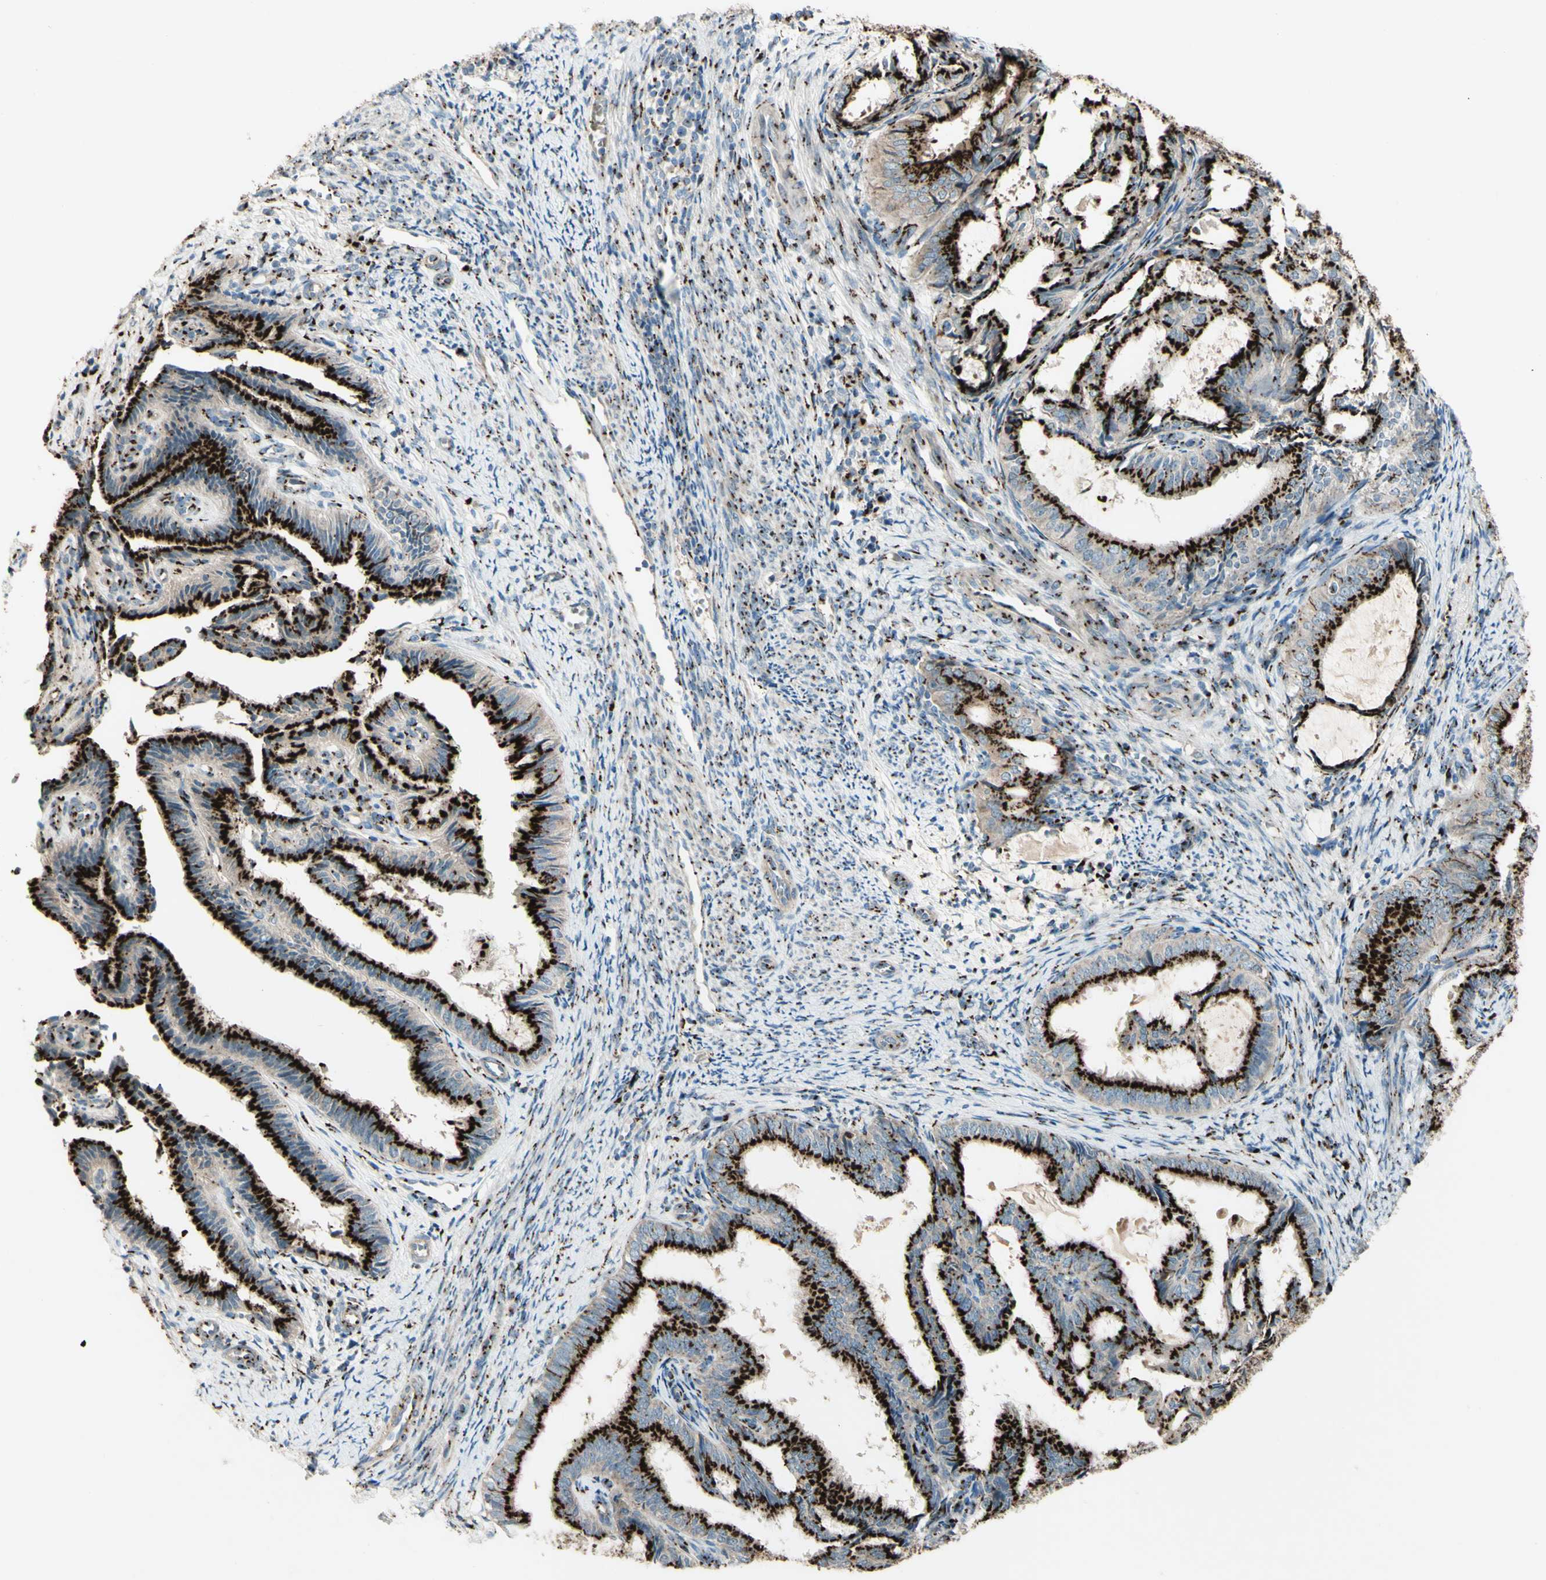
{"staining": {"intensity": "strong", "quantity": ">75%", "location": "cytoplasmic/membranous"}, "tissue": "endometrial cancer", "cell_type": "Tumor cells", "image_type": "cancer", "snomed": [{"axis": "morphology", "description": "Adenocarcinoma, NOS"}, {"axis": "topography", "description": "Endometrium"}], "caption": "This photomicrograph shows IHC staining of endometrial adenocarcinoma, with high strong cytoplasmic/membranous staining in about >75% of tumor cells.", "gene": "BPNT2", "patient": {"sex": "female", "age": 58}}